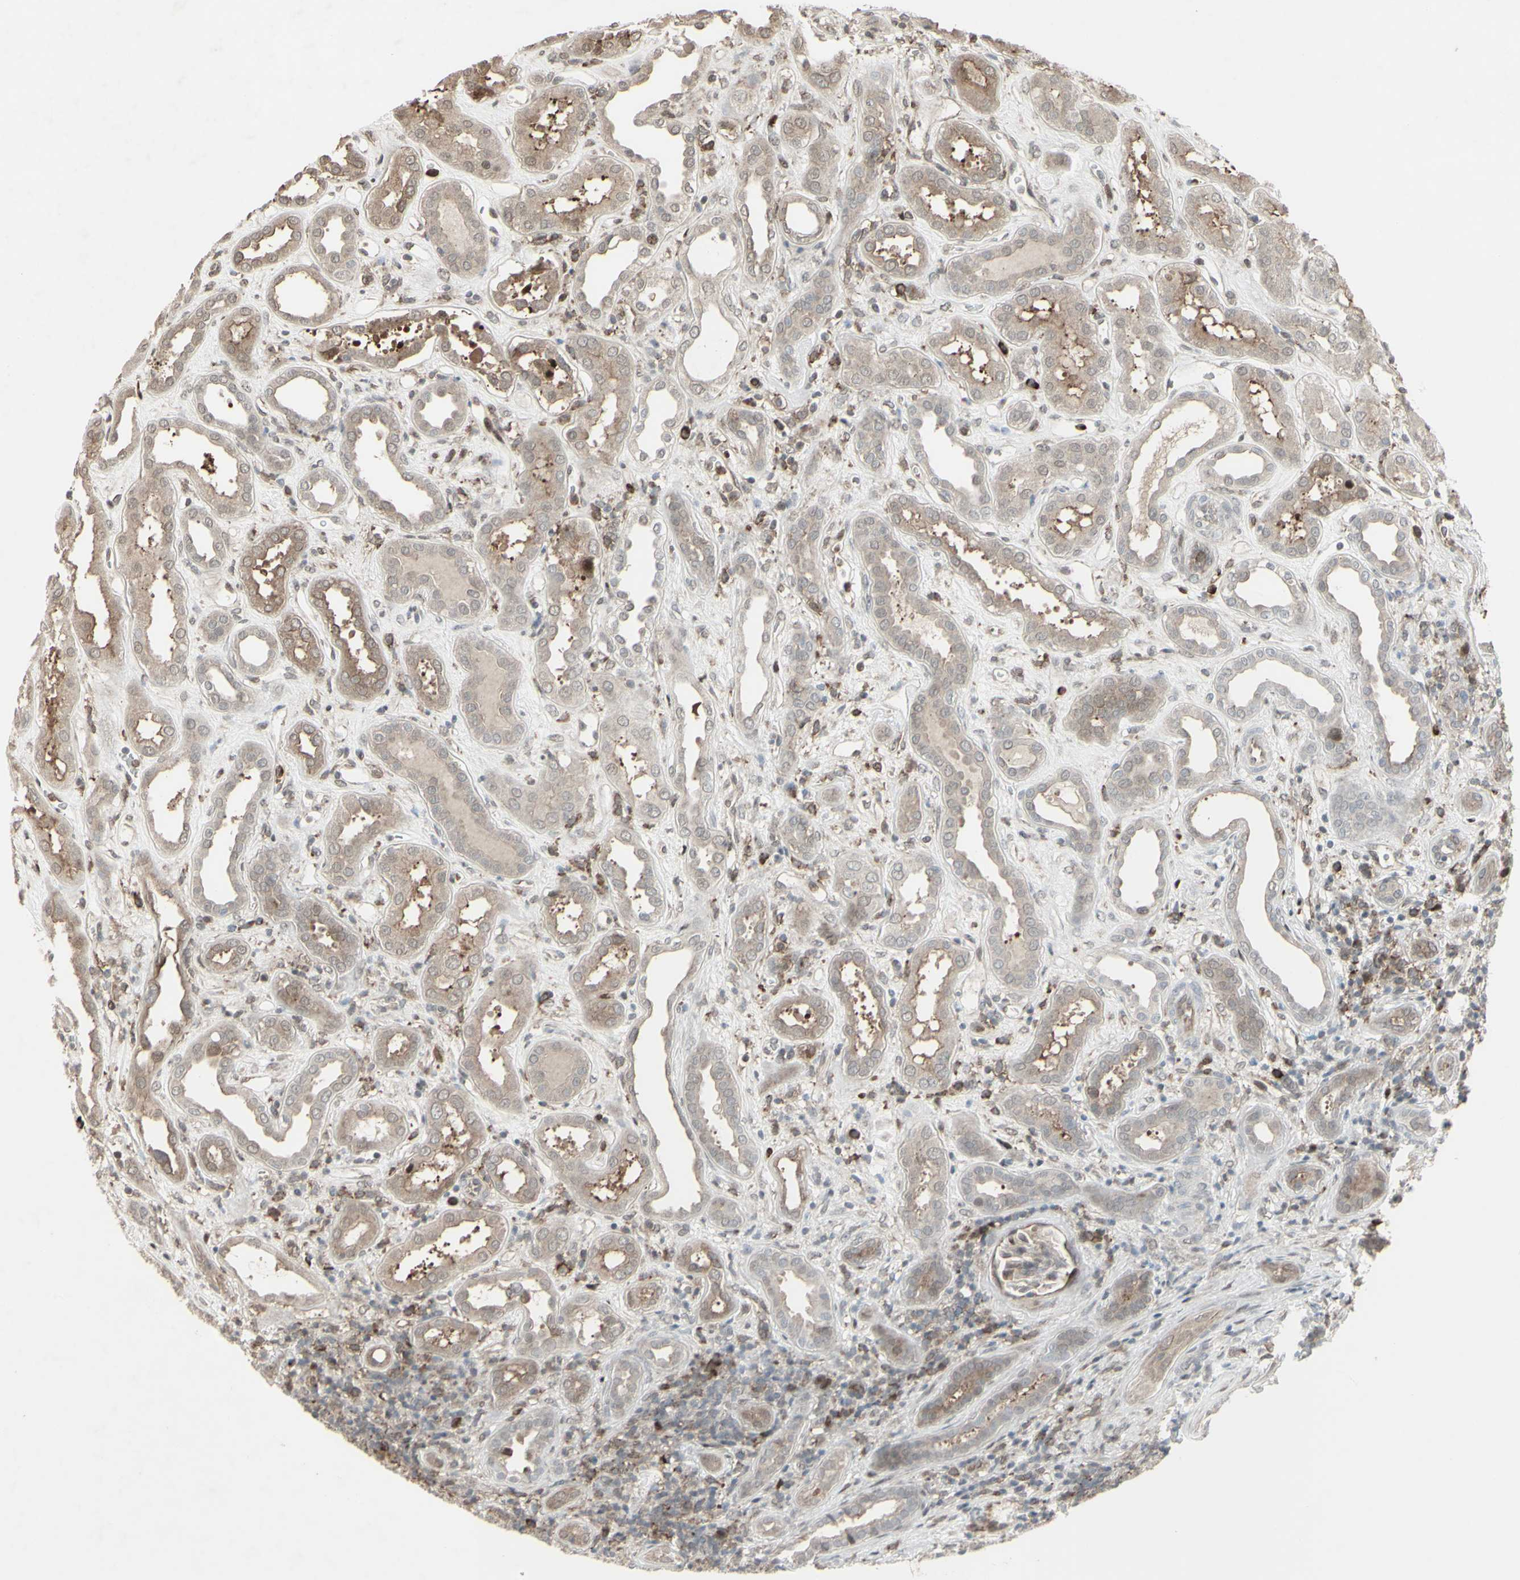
{"staining": {"intensity": "weak", "quantity": "<25%", "location": "nuclear"}, "tissue": "kidney", "cell_type": "Cells in glomeruli", "image_type": "normal", "snomed": [{"axis": "morphology", "description": "Normal tissue, NOS"}, {"axis": "topography", "description": "Kidney"}], "caption": "Protein analysis of benign kidney reveals no significant positivity in cells in glomeruli.", "gene": "CD33", "patient": {"sex": "male", "age": 59}}